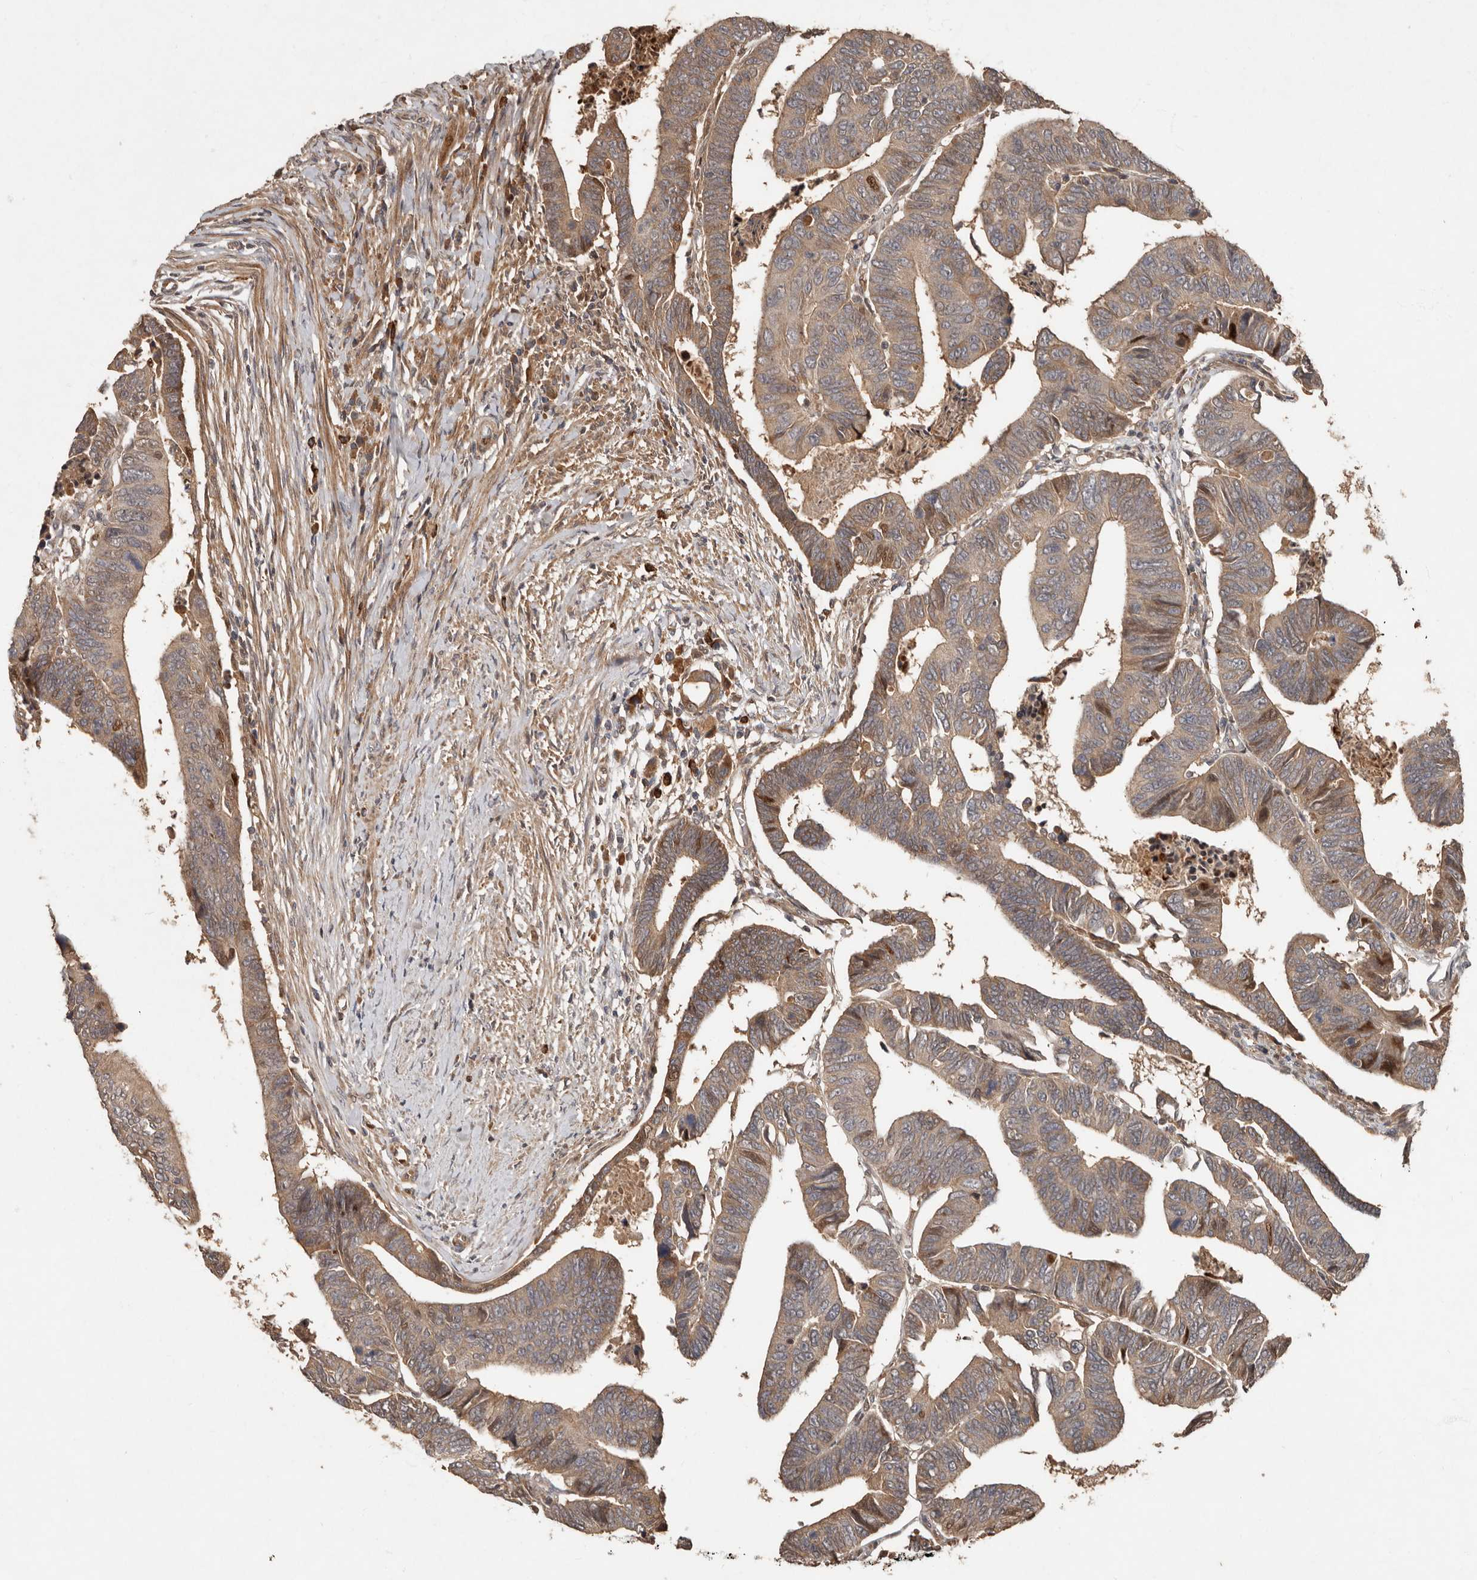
{"staining": {"intensity": "moderate", "quantity": ">75%", "location": "cytoplasmic/membranous,nuclear"}, "tissue": "colorectal cancer", "cell_type": "Tumor cells", "image_type": "cancer", "snomed": [{"axis": "morphology", "description": "Adenocarcinoma, NOS"}, {"axis": "topography", "description": "Rectum"}], "caption": "Protein expression analysis of adenocarcinoma (colorectal) displays moderate cytoplasmic/membranous and nuclear positivity in about >75% of tumor cells.", "gene": "KIF26B", "patient": {"sex": "female", "age": 65}}